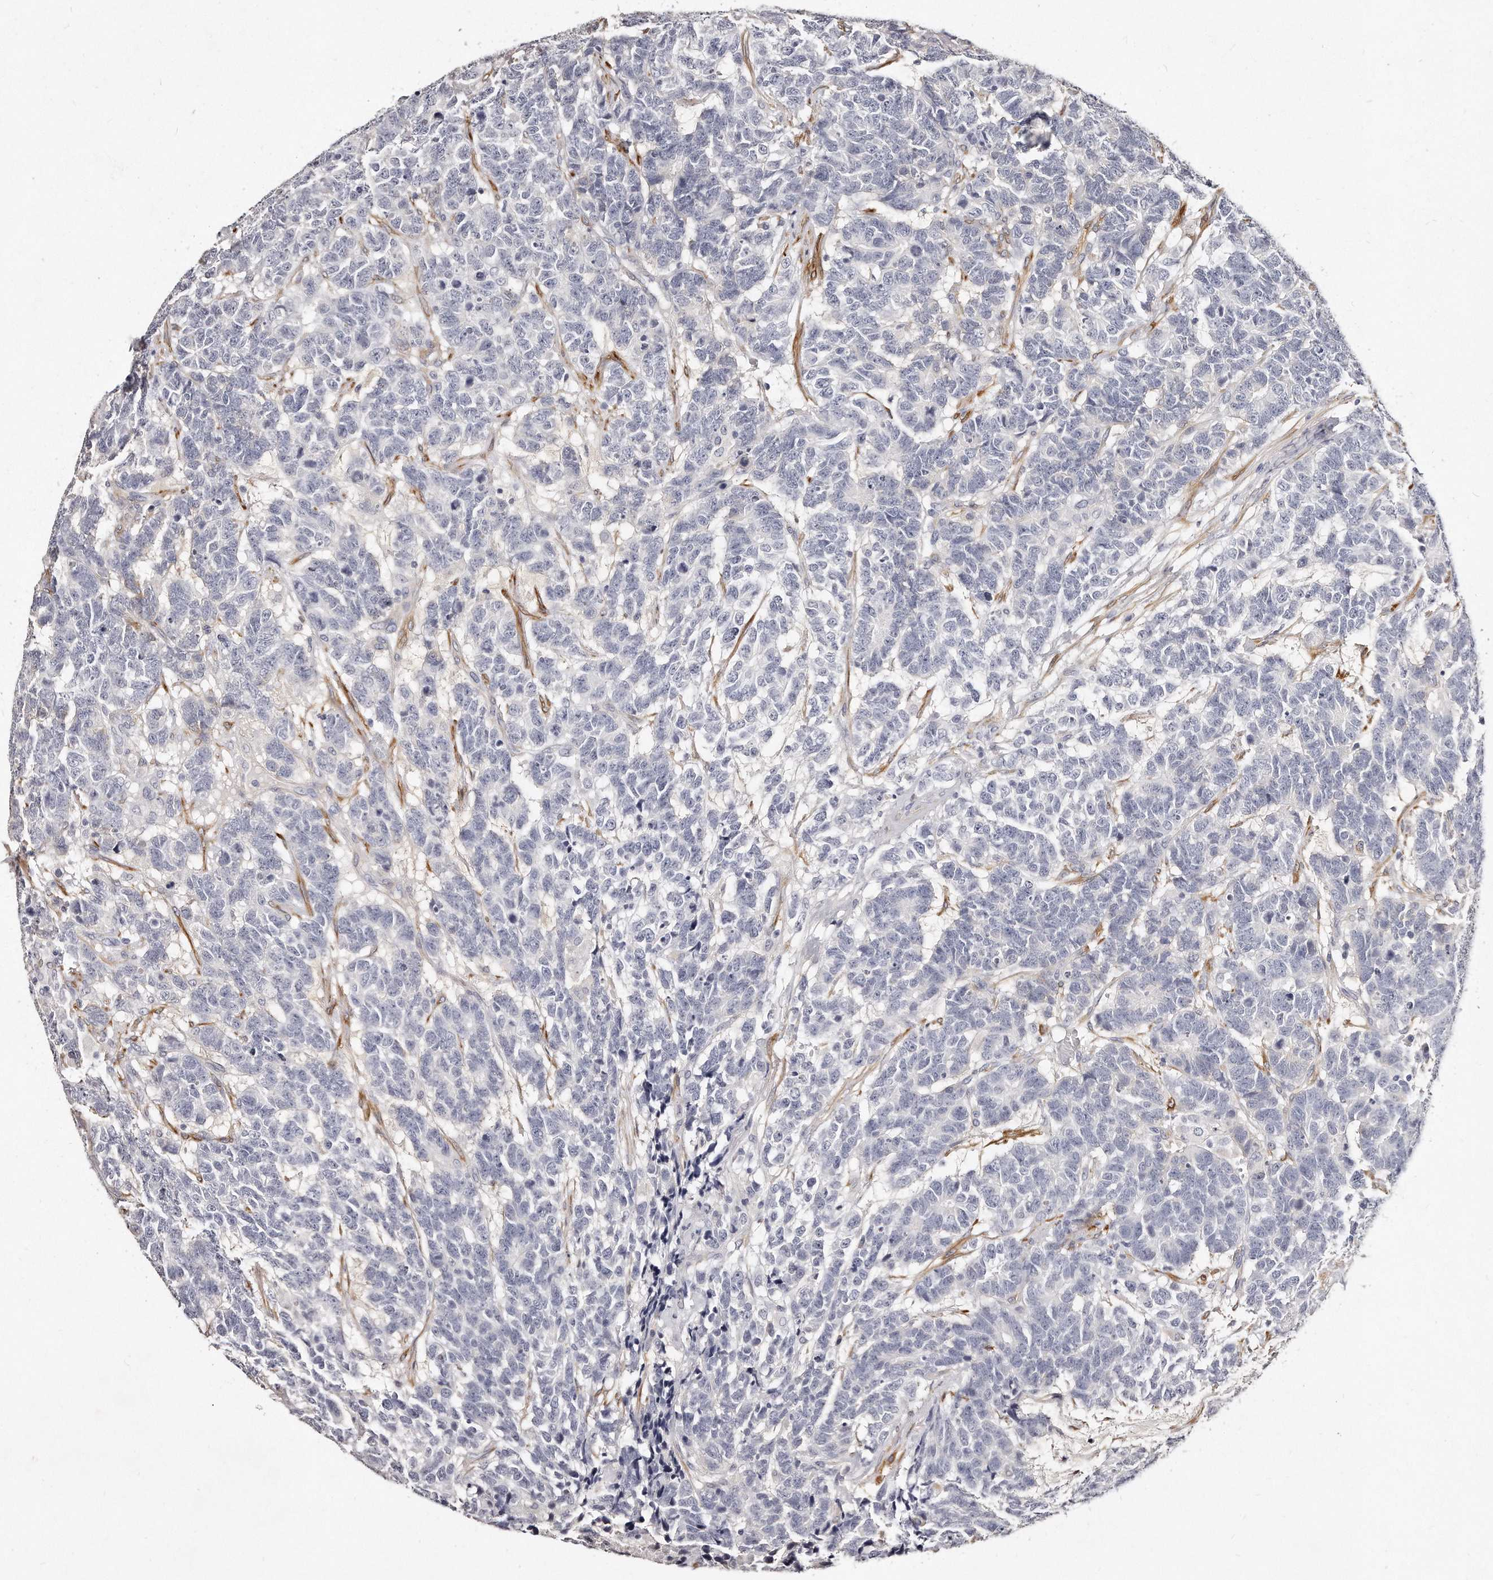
{"staining": {"intensity": "negative", "quantity": "none", "location": "none"}, "tissue": "testis cancer", "cell_type": "Tumor cells", "image_type": "cancer", "snomed": [{"axis": "morphology", "description": "Carcinoma, Embryonal, NOS"}, {"axis": "topography", "description": "Testis"}], "caption": "Immunohistochemical staining of human testis cancer demonstrates no significant staining in tumor cells.", "gene": "LMOD1", "patient": {"sex": "male", "age": 26}}